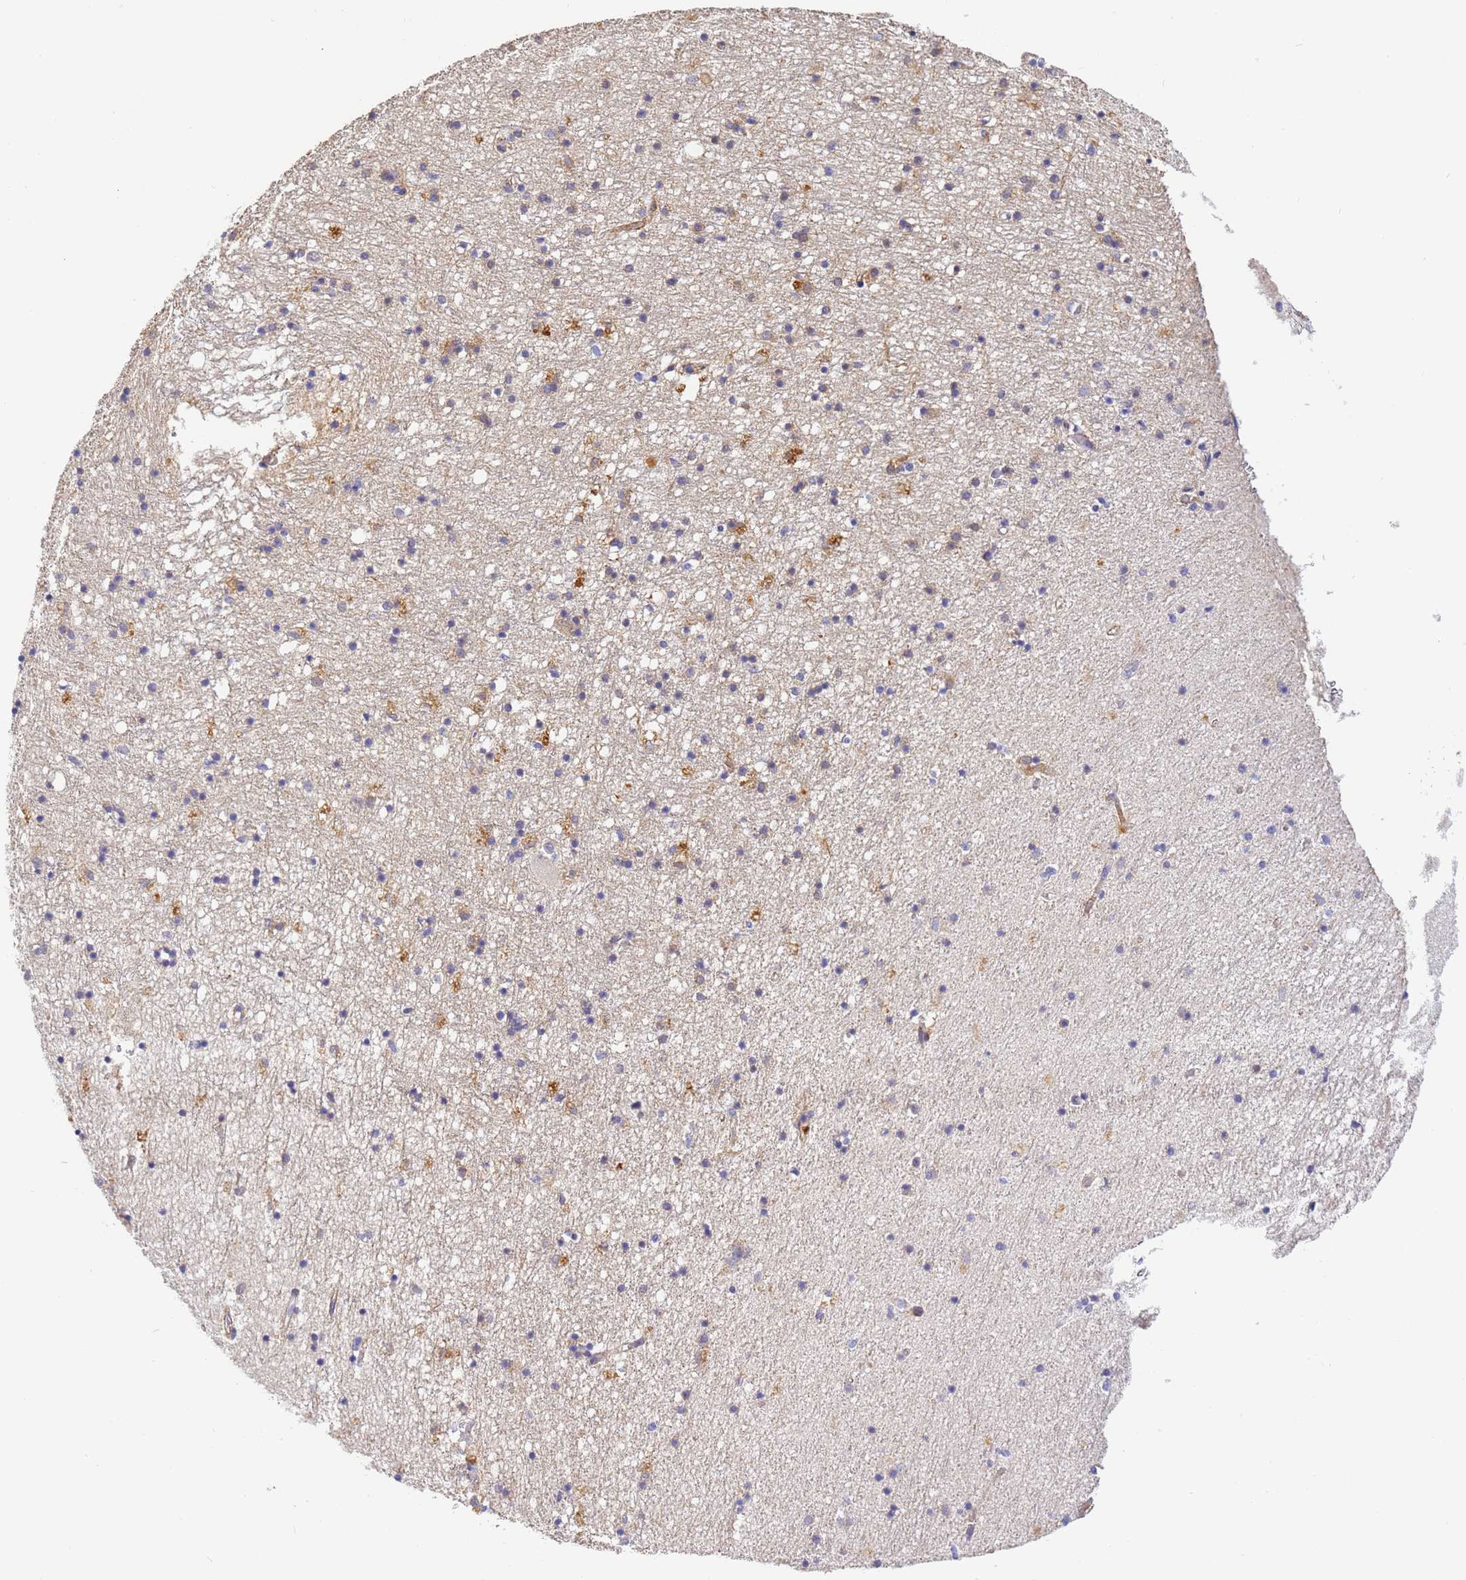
{"staining": {"intensity": "weak", "quantity": "<25%", "location": "cytoplasmic/membranous"}, "tissue": "hippocampus", "cell_type": "Glial cells", "image_type": "normal", "snomed": [{"axis": "morphology", "description": "Normal tissue, NOS"}, {"axis": "topography", "description": "Hippocampus"}], "caption": "DAB immunohistochemical staining of unremarkable hippocampus displays no significant positivity in glial cells. The staining is performed using DAB (3,3'-diaminobenzidine) brown chromogen with nuclei counter-stained in using hematoxylin.", "gene": "CFHR1", "patient": {"sex": "male", "age": 70}}